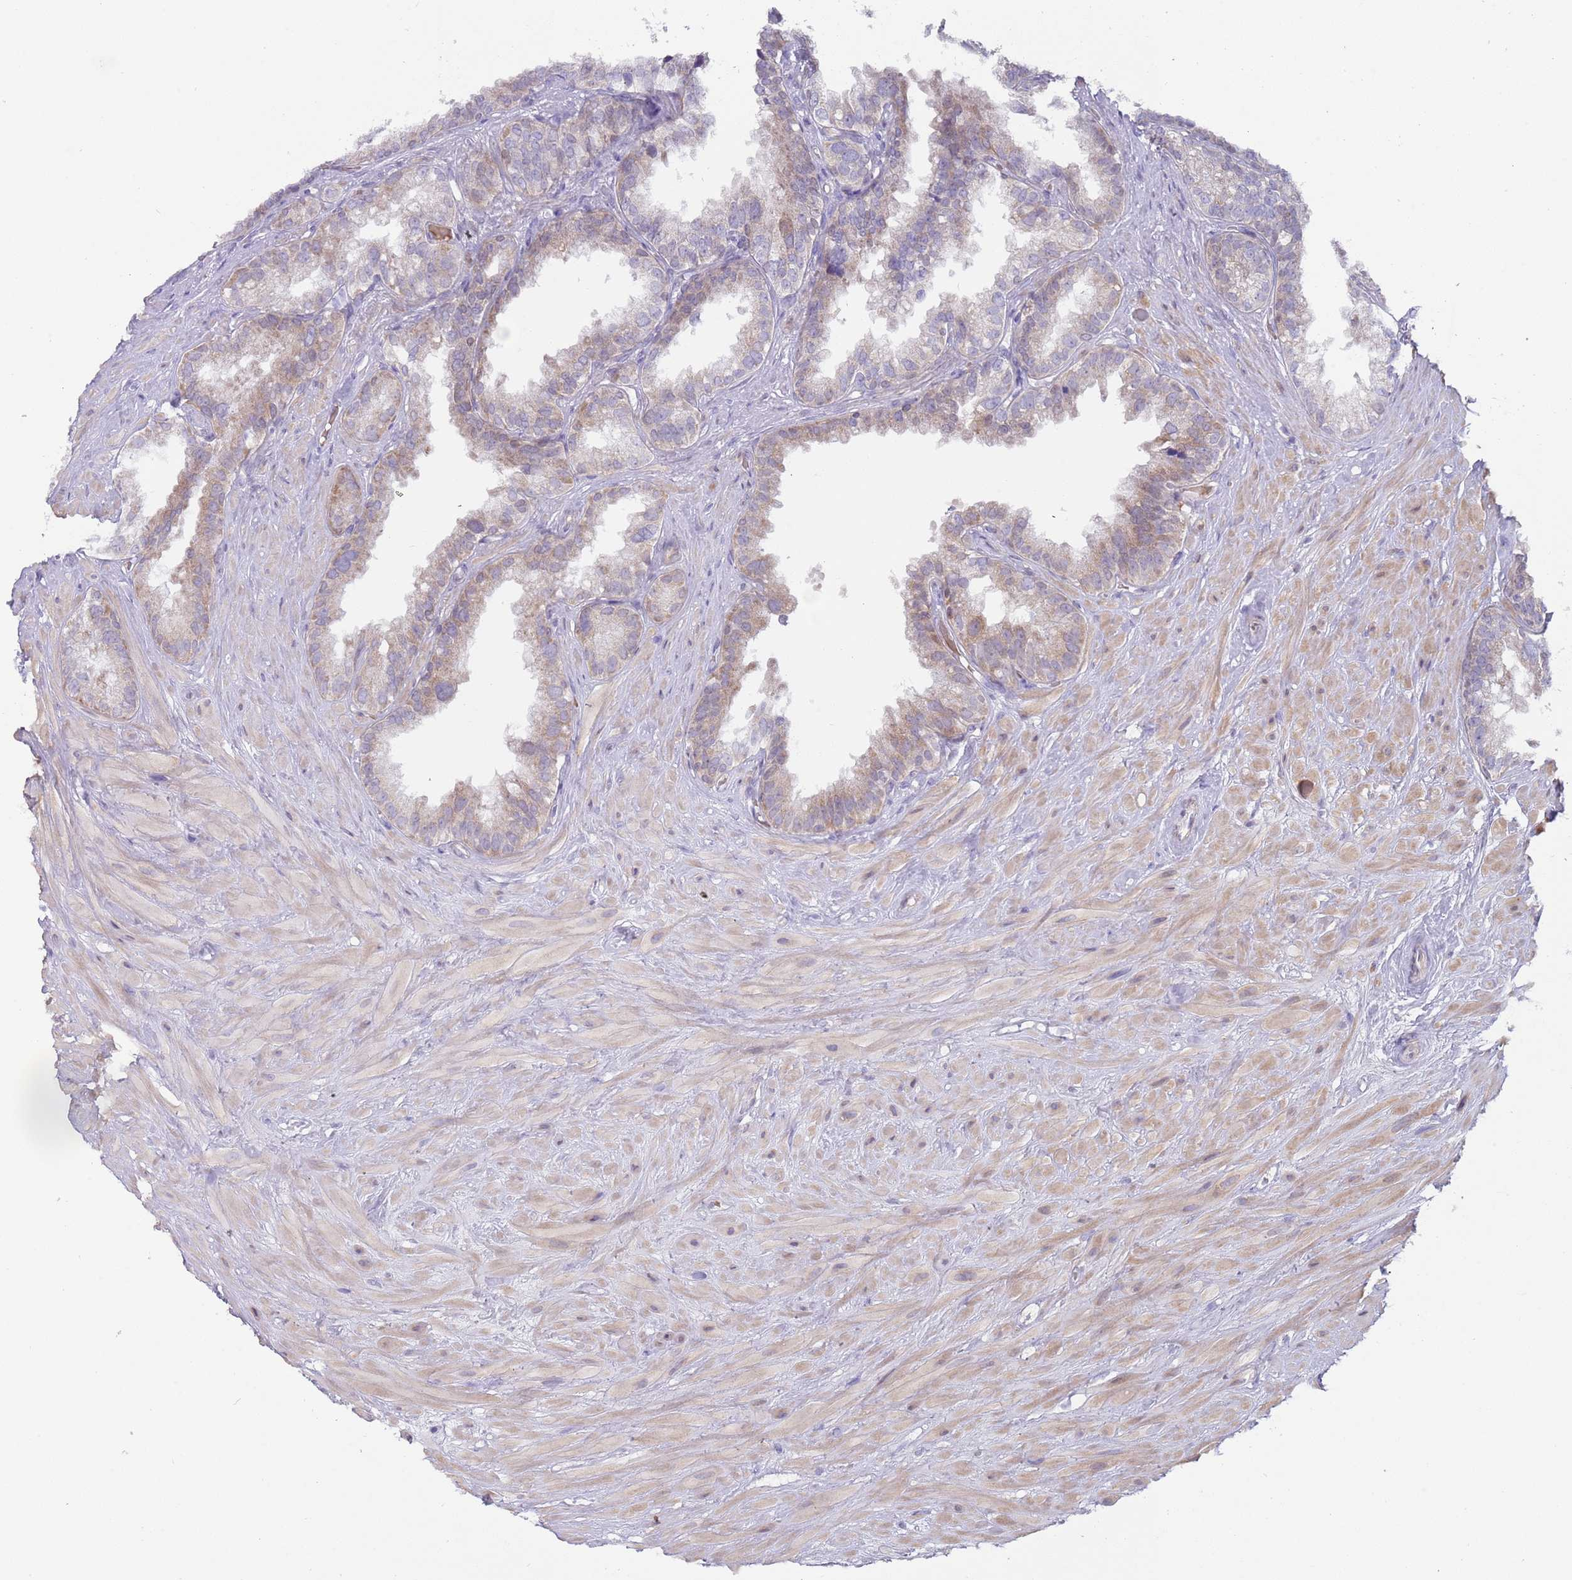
{"staining": {"intensity": "weak", "quantity": "25%-75%", "location": "cytoplasmic/membranous"}, "tissue": "seminal vesicle", "cell_type": "Glandular cells", "image_type": "normal", "snomed": [{"axis": "morphology", "description": "Normal tissue, NOS"}, {"axis": "topography", "description": "Seminal veicle"}], "caption": "The photomicrograph exhibits staining of benign seminal vesicle, revealing weak cytoplasmic/membranous protein positivity (brown color) within glandular cells.", "gene": "PRAC1", "patient": {"sex": "male", "age": 80}}